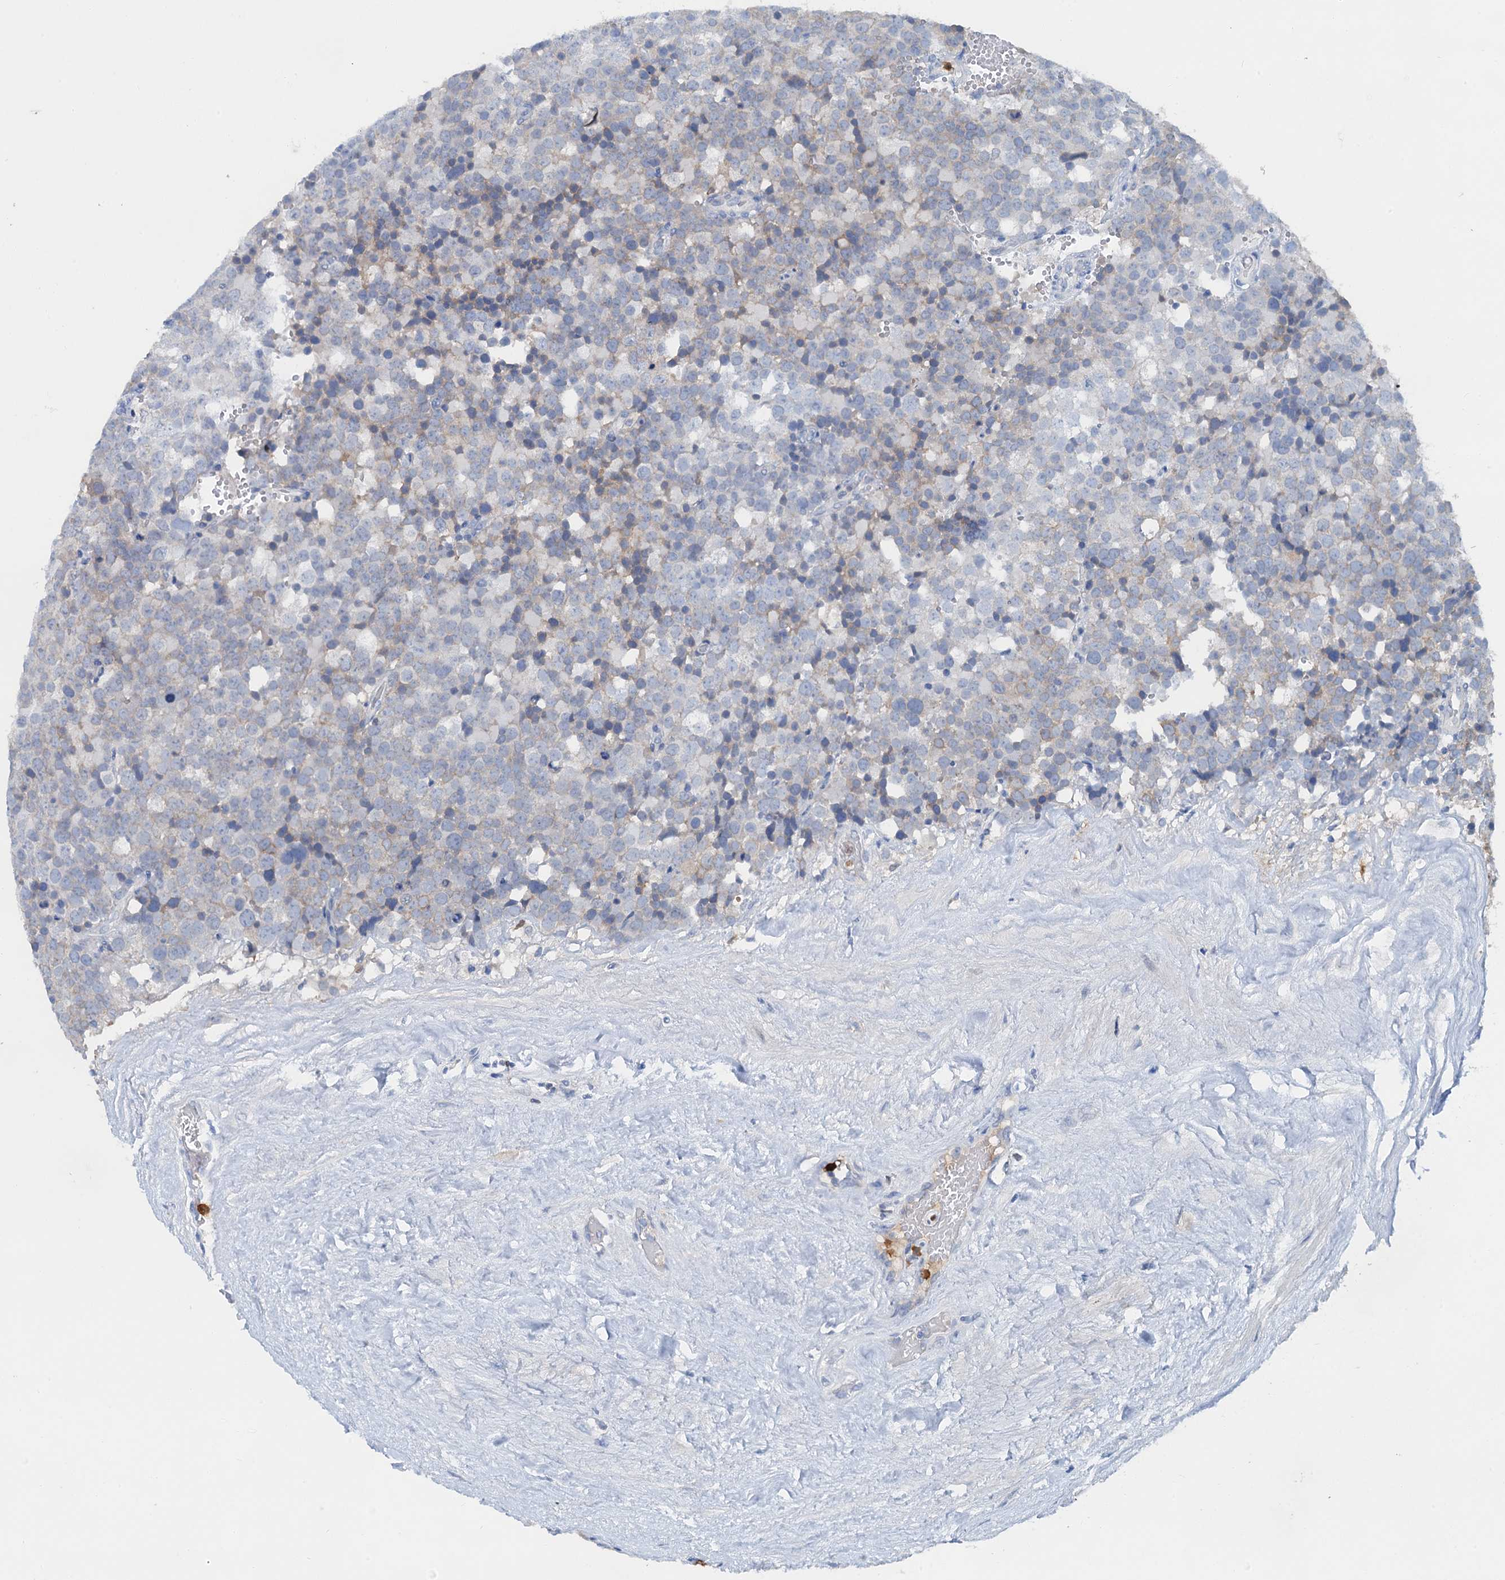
{"staining": {"intensity": "negative", "quantity": "none", "location": "none"}, "tissue": "testis cancer", "cell_type": "Tumor cells", "image_type": "cancer", "snomed": [{"axis": "morphology", "description": "Seminoma, NOS"}, {"axis": "topography", "description": "Testis"}], "caption": "Tumor cells show no significant expression in testis cancer.", "gene": "OTOA", "patient": {"sex": "male", "age": 71}}